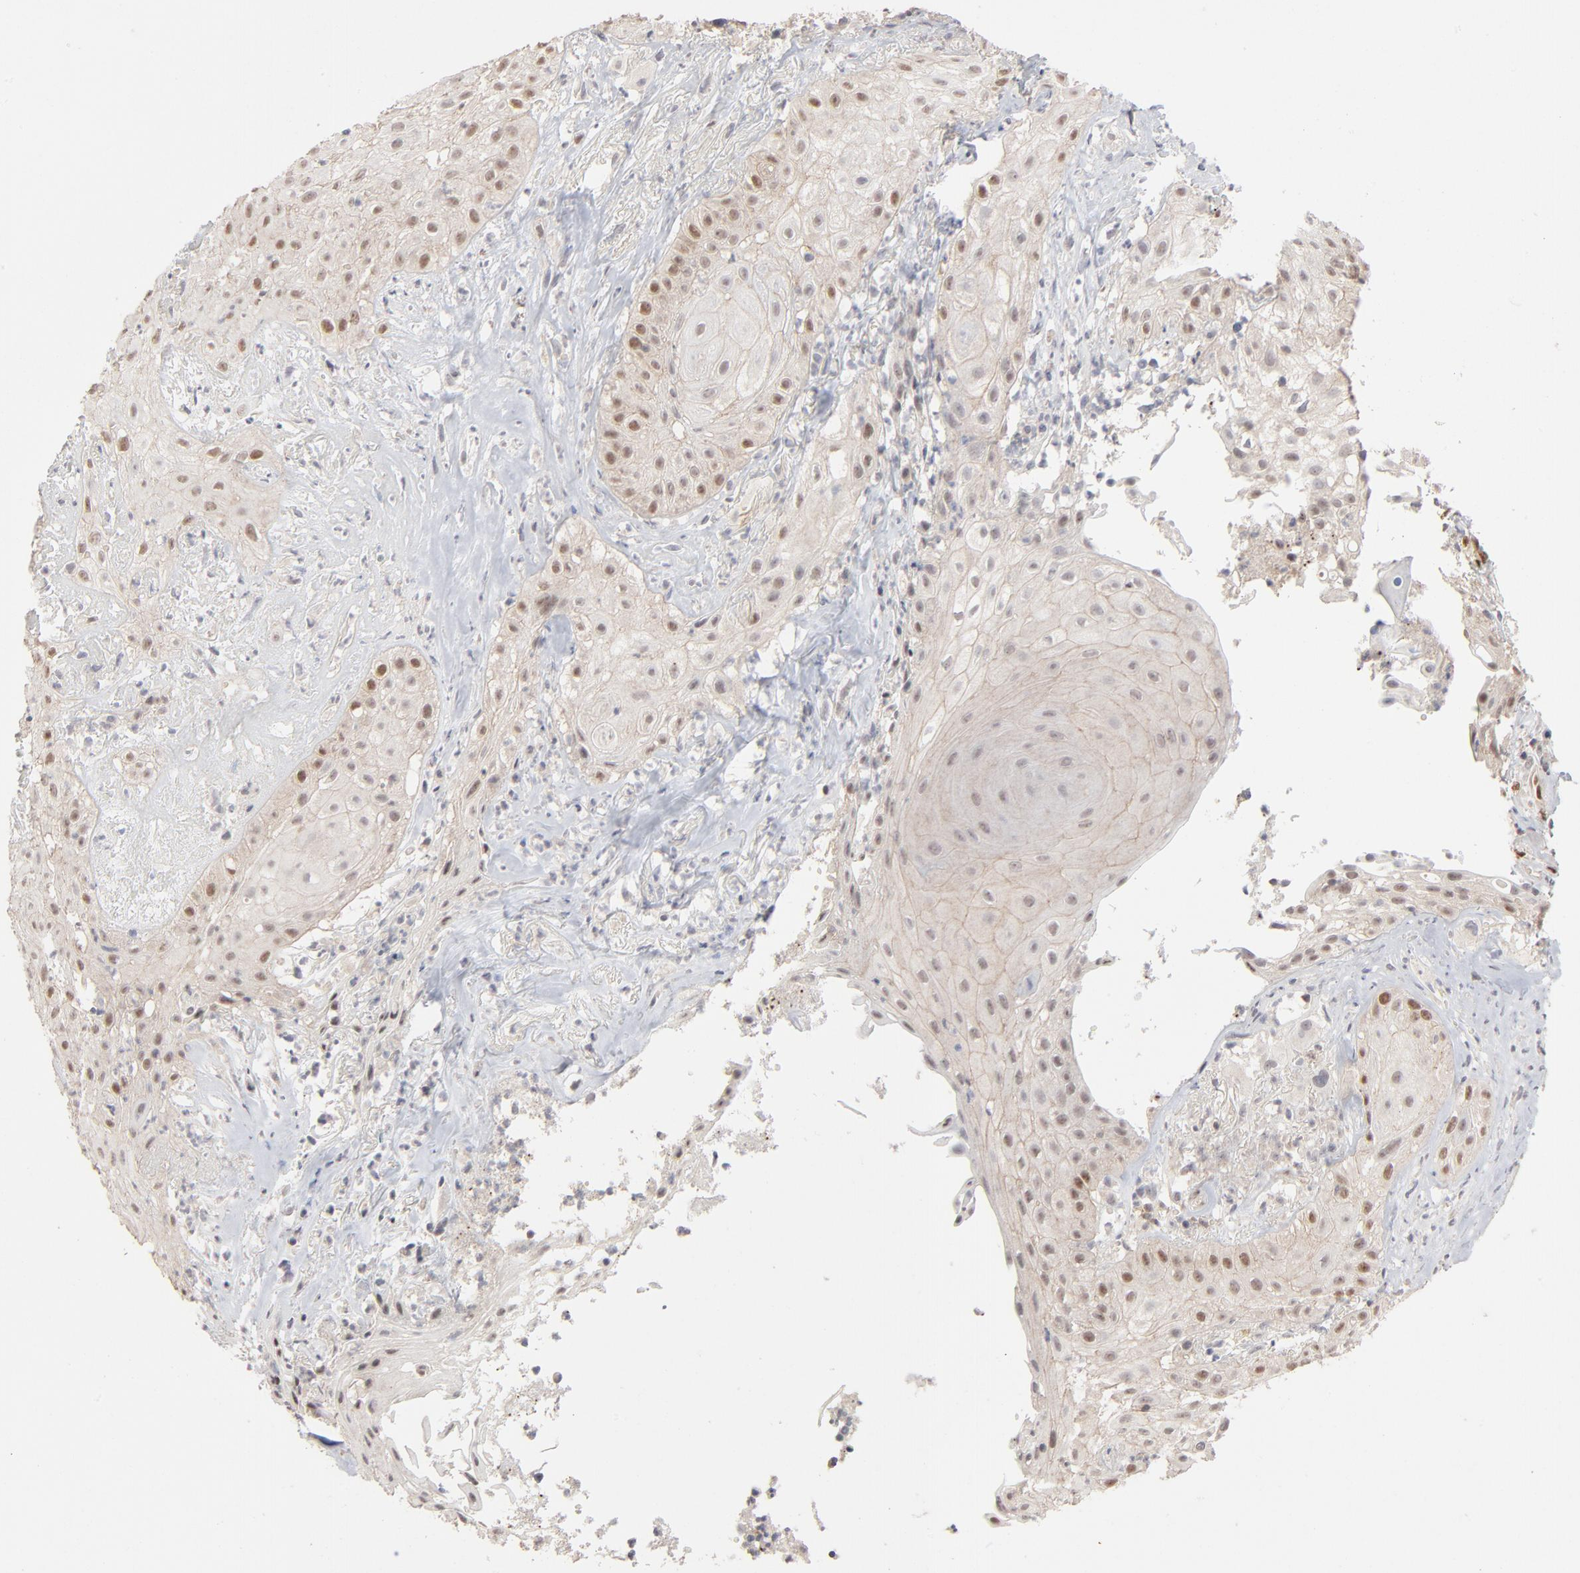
{"staining": {"intensity": "moderate", "quantity": "<25%", "location": "nuclear"}, "tissue": "skin cancer", "cell_type": "Tumor cells", "image_type": "cancer", "snomed": [{"axis": "morphology", "description": "Squamous cell carcinoma, NOS"}, {"axis": "topography", "description": "Skin"}], "caption": "Immunohistochemistry image of skin squamous cell carcinoma stained for a protein (brown), which demonstrates low levels of moderate nuclear expression in approximately <25% of tumor cells.", "gene": "NFIB", "patient": {"sex": "male", "age": 65}}